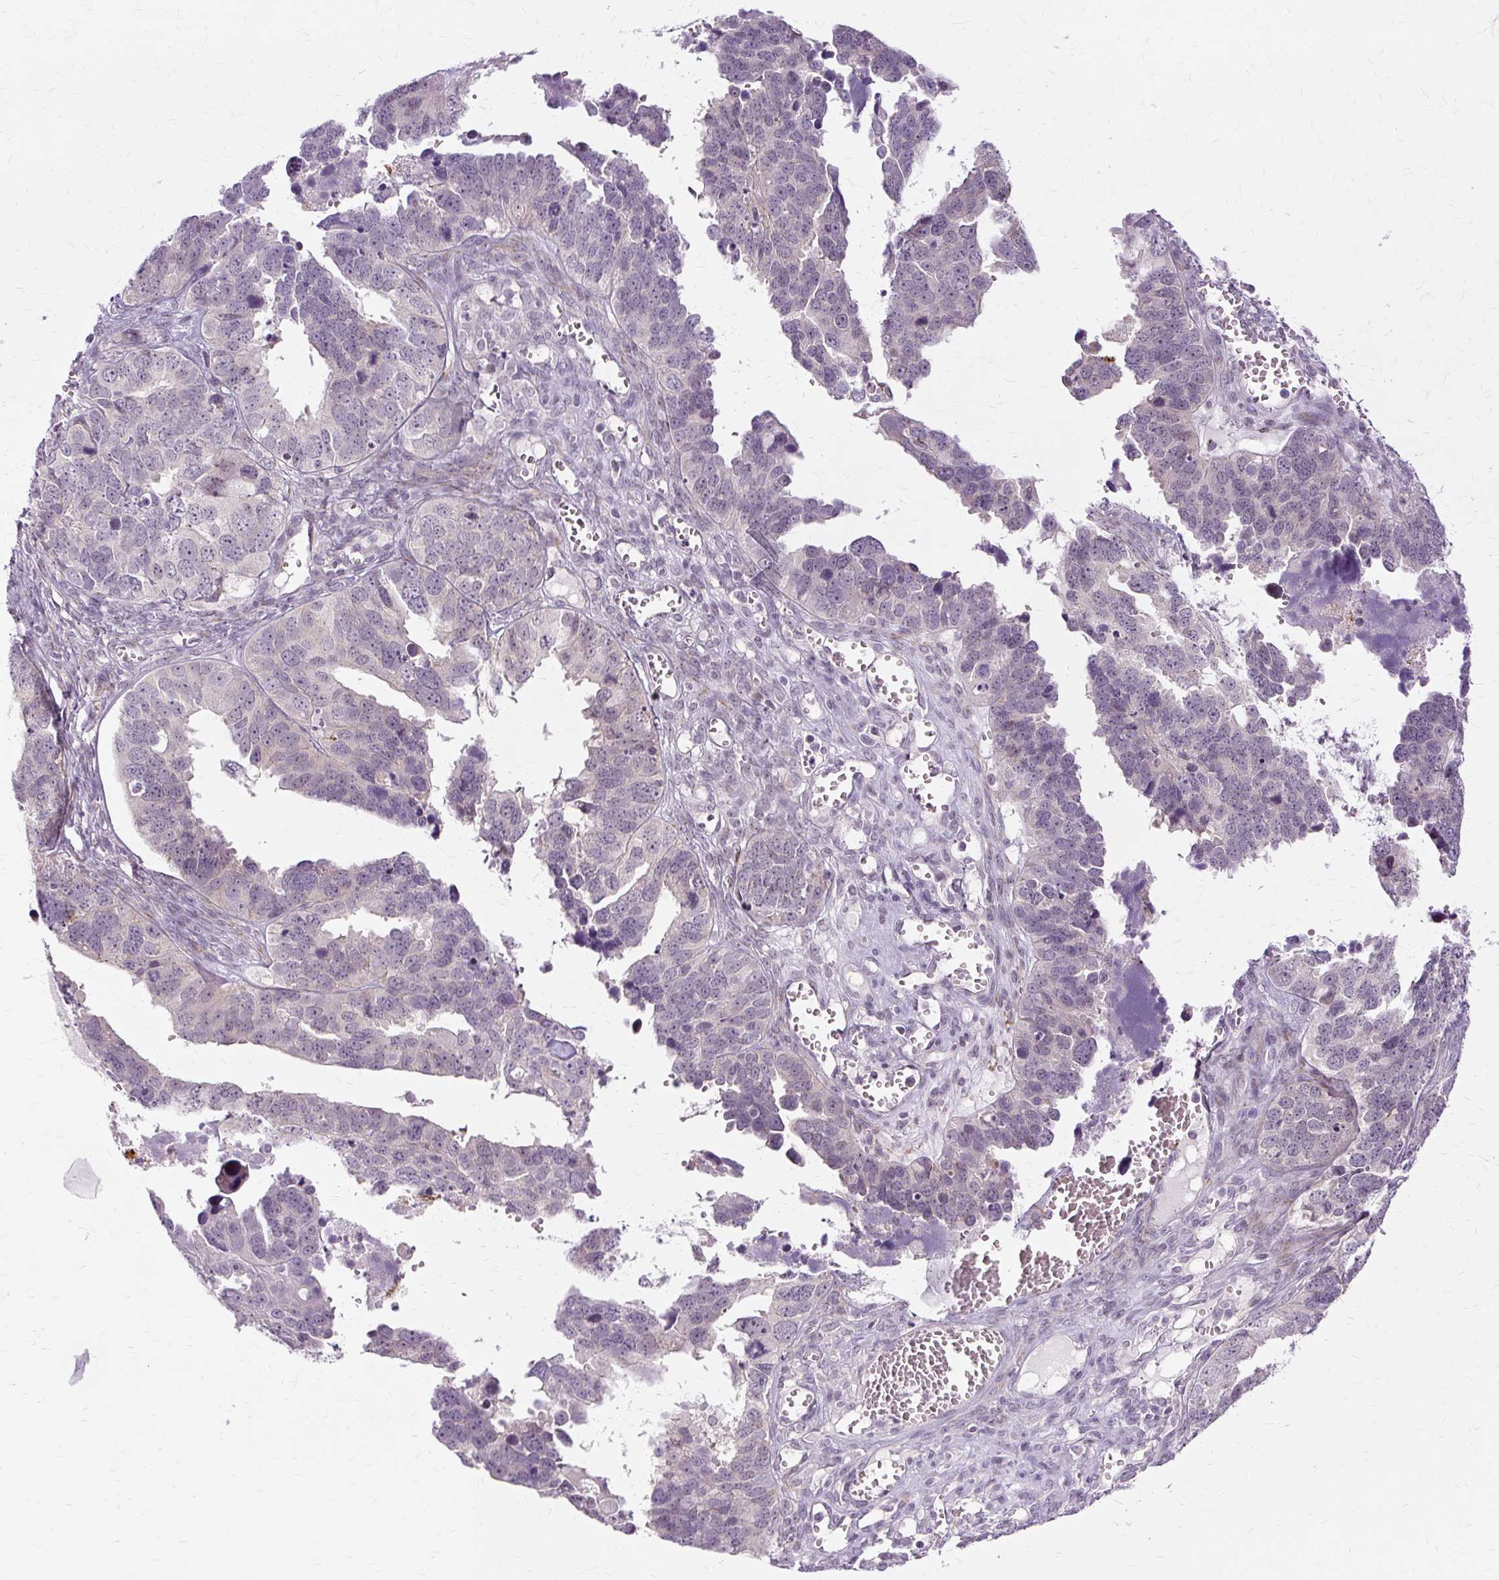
{"staining": {"intensity": "negative", "quantity": "none", "location": "none"}, "tissue": "ovarian cancer", "cell_type": "Tumor cells", "image_type": "cancer", "snomed": [{"axis": "morphology", "description": "Cystadenocarcinoma, serous, NOS"}, {"axis": "topography", "description": "Ovary"}], "caption": "A high-resolution photomicrograph shows immunohistochemistry staining of ovarian cancer (serous cystadenocarcinoma), which reveals no significant expression in tumor cells.", "gene": "MMACHC", "patient": {"sex": "female", "age": 76}}